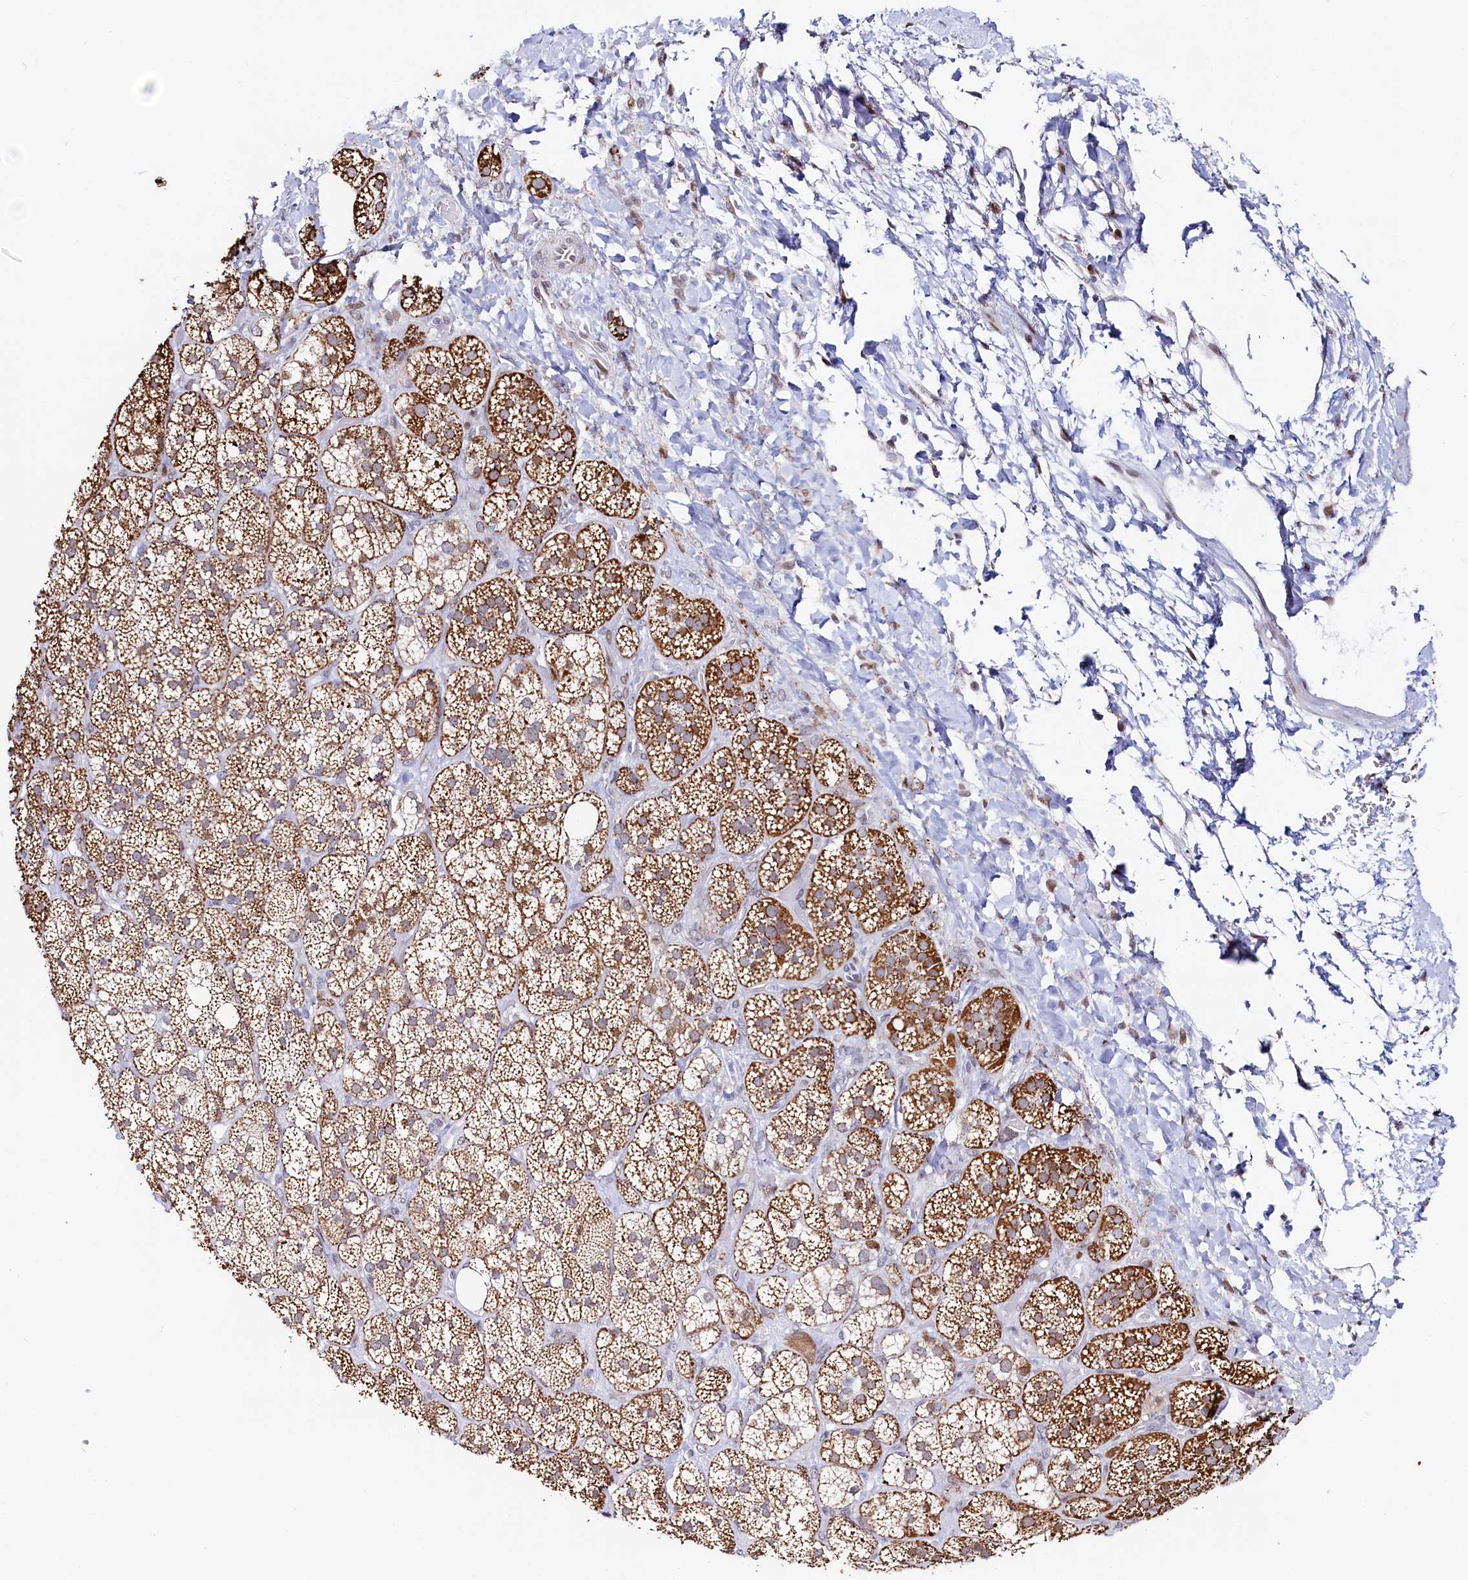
{"staining": {"intensity": "moderate", "quantity": ">75%", "location": "cytoplasmic/membranous"}, "tissue": "adrenal gland", "cell_type": "Glandular cells", "image_type": "normal", "snomed": [{"axis": "morphology", "description": "Normal tissue, NOS"}, {"axis": "topography", "description": "Adrenal gland"}], "caption": "Immunohistochemistry (IHC) photomicrograph of benign adrenal gland: adrenal gland stained using immunohistochemistry exhibits medium levels of moderate protein expression localized specifically in the cytoplasmic/membranous of glandular cells, appearing as a cytoplasmic/membranous brown color.", "gene": "HDGFL3", "patient": {"sex": "male", "age": 61}}